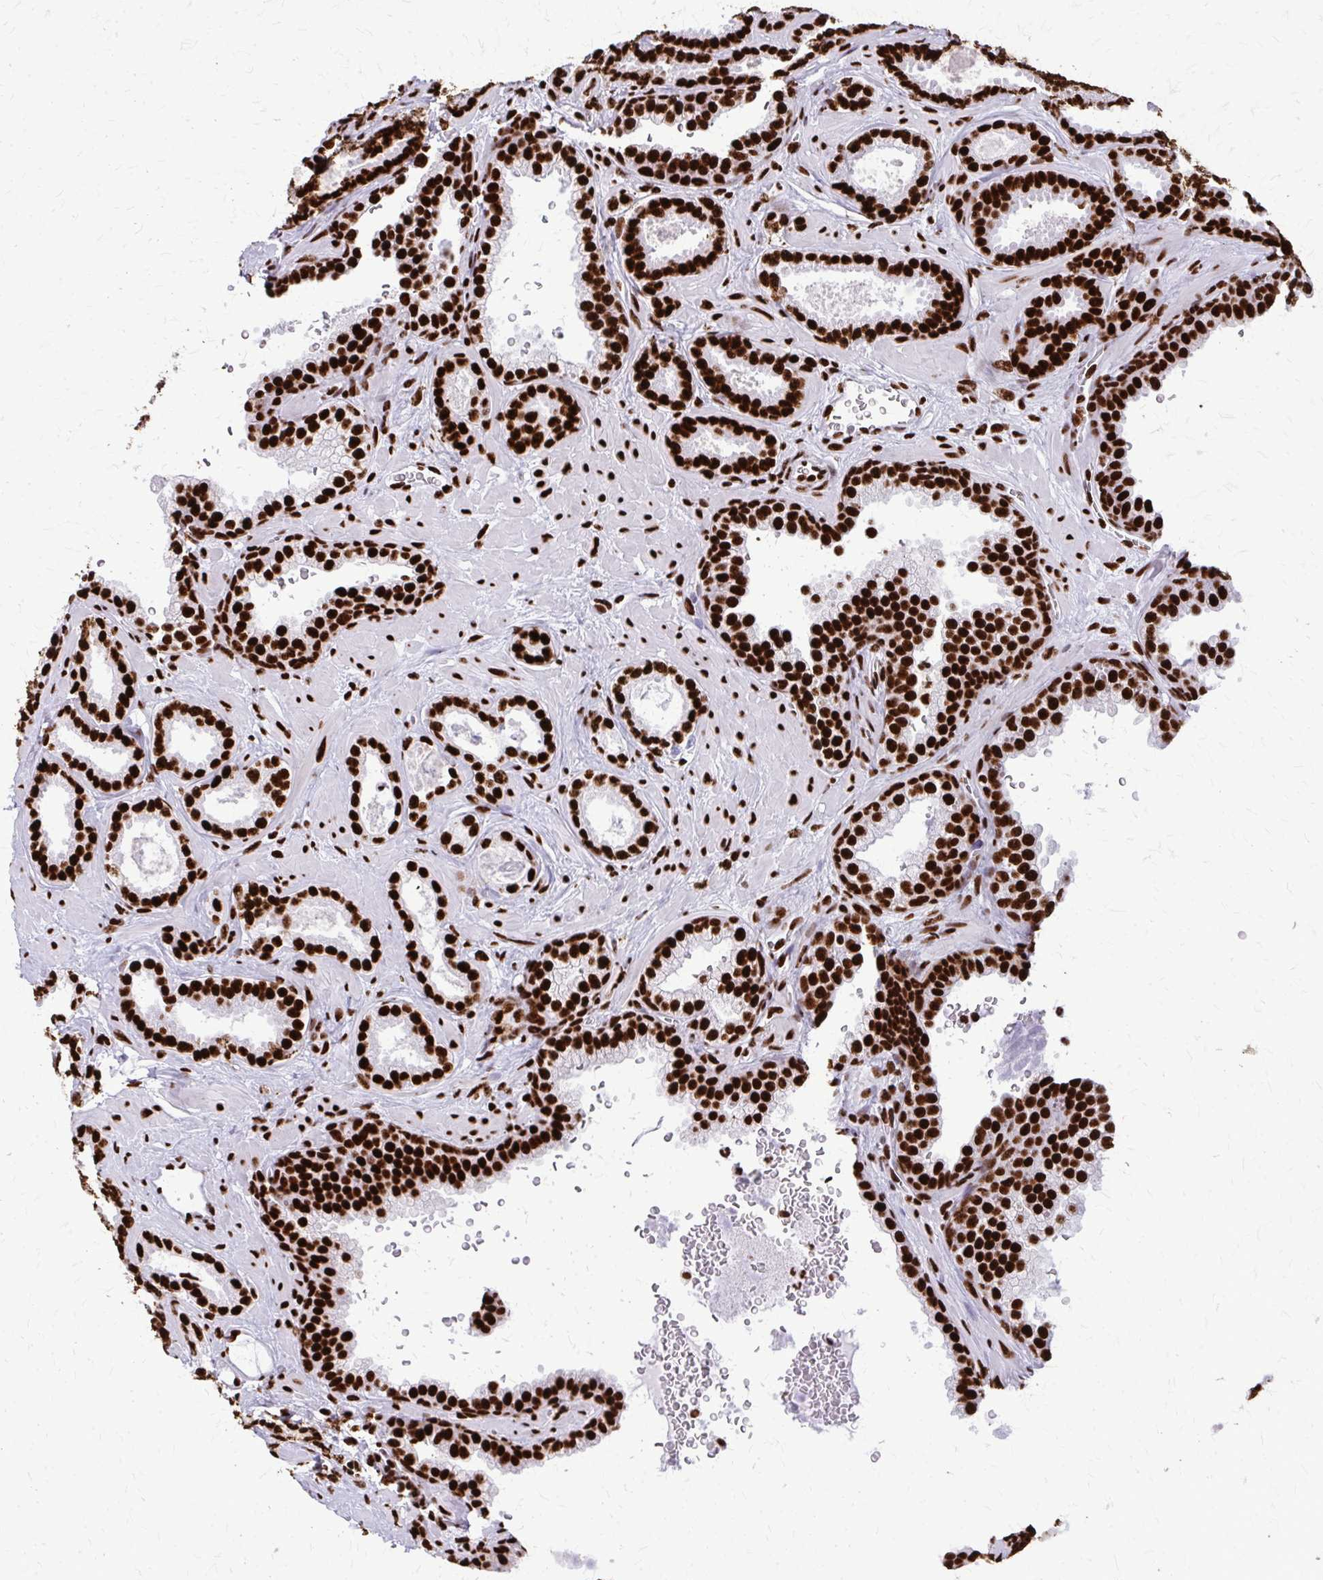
{"staining": {"intensity": "strong", "quantity": ">75%", "location": "nuclear"}, "tissue": "prostate cancer", "cell_type": "Tumor cells", "image_type": "cancer", "snomed": [{"axis": "morphology", "description": "Adenocarcinoma, High grade"}, {"axis": "topography", "description": "Prostate"}], "caption": "About >75% of tumor cells in human adenocarcinoma (high-grade) (prostate) exhibit strong nuclear protein positivity as visualized by brown immunohistochemical staining.", "gene": "SFPQ", "patient": {"sex": "male", "age": 58}}